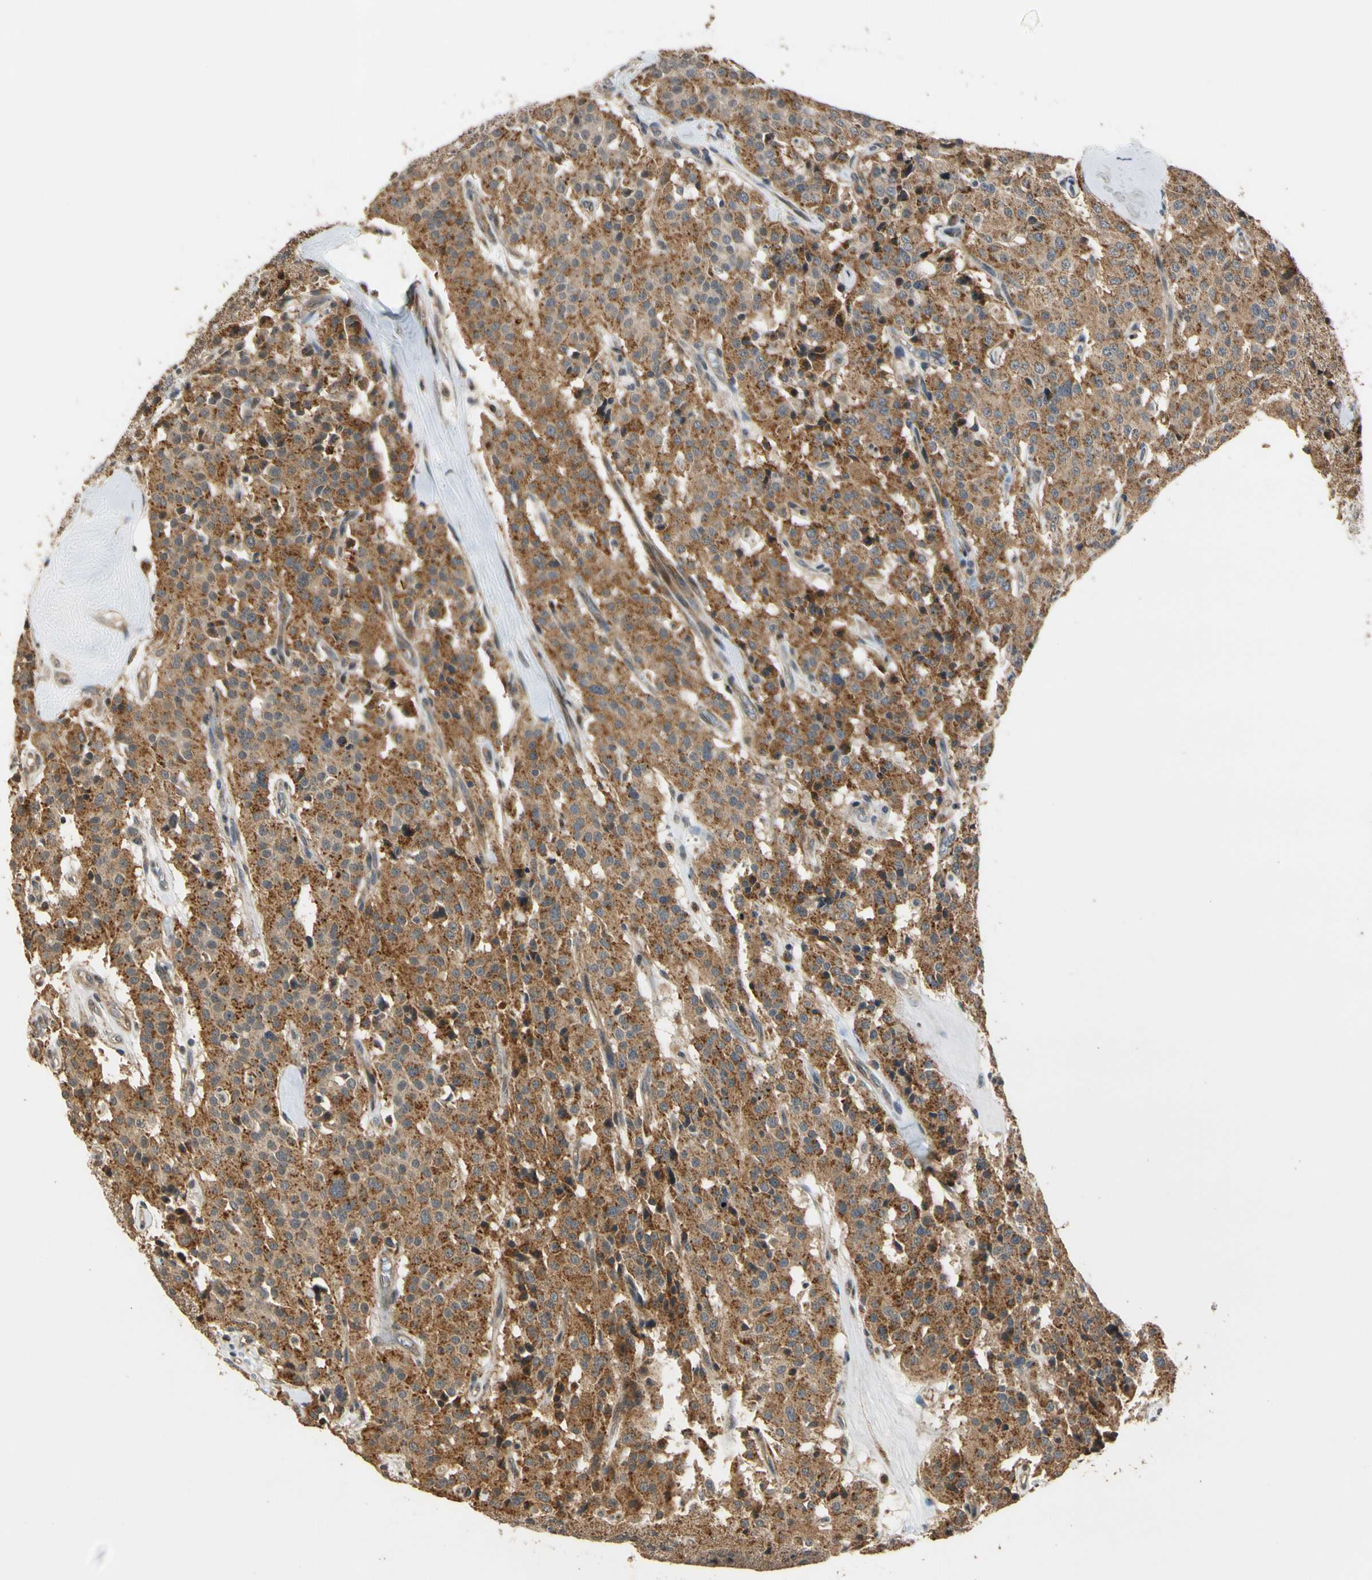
{"staining": {"intensity": "moderate", "quantity": ">75%", "location": "cytoplasmic/membranous"}, "tissue": "carcinoid", "cell_type": "Tumor cells", "image_type": "cancer", "snomed": [{"axis": "morphology", "description": "Carcinoid, malignant, NOS"}, {"axis": "topography", "description": "Lung"}], "caption": "An immunohistochemistry micrograph of neoplastic tissue is shown. Protein staining in brown shows moderate cytoplasmic/membranous positivity in carcinoid (malignant) within tumor cells.", "gene": "LAMTOR1", "patient": {"sex": "male", "age": 30}}